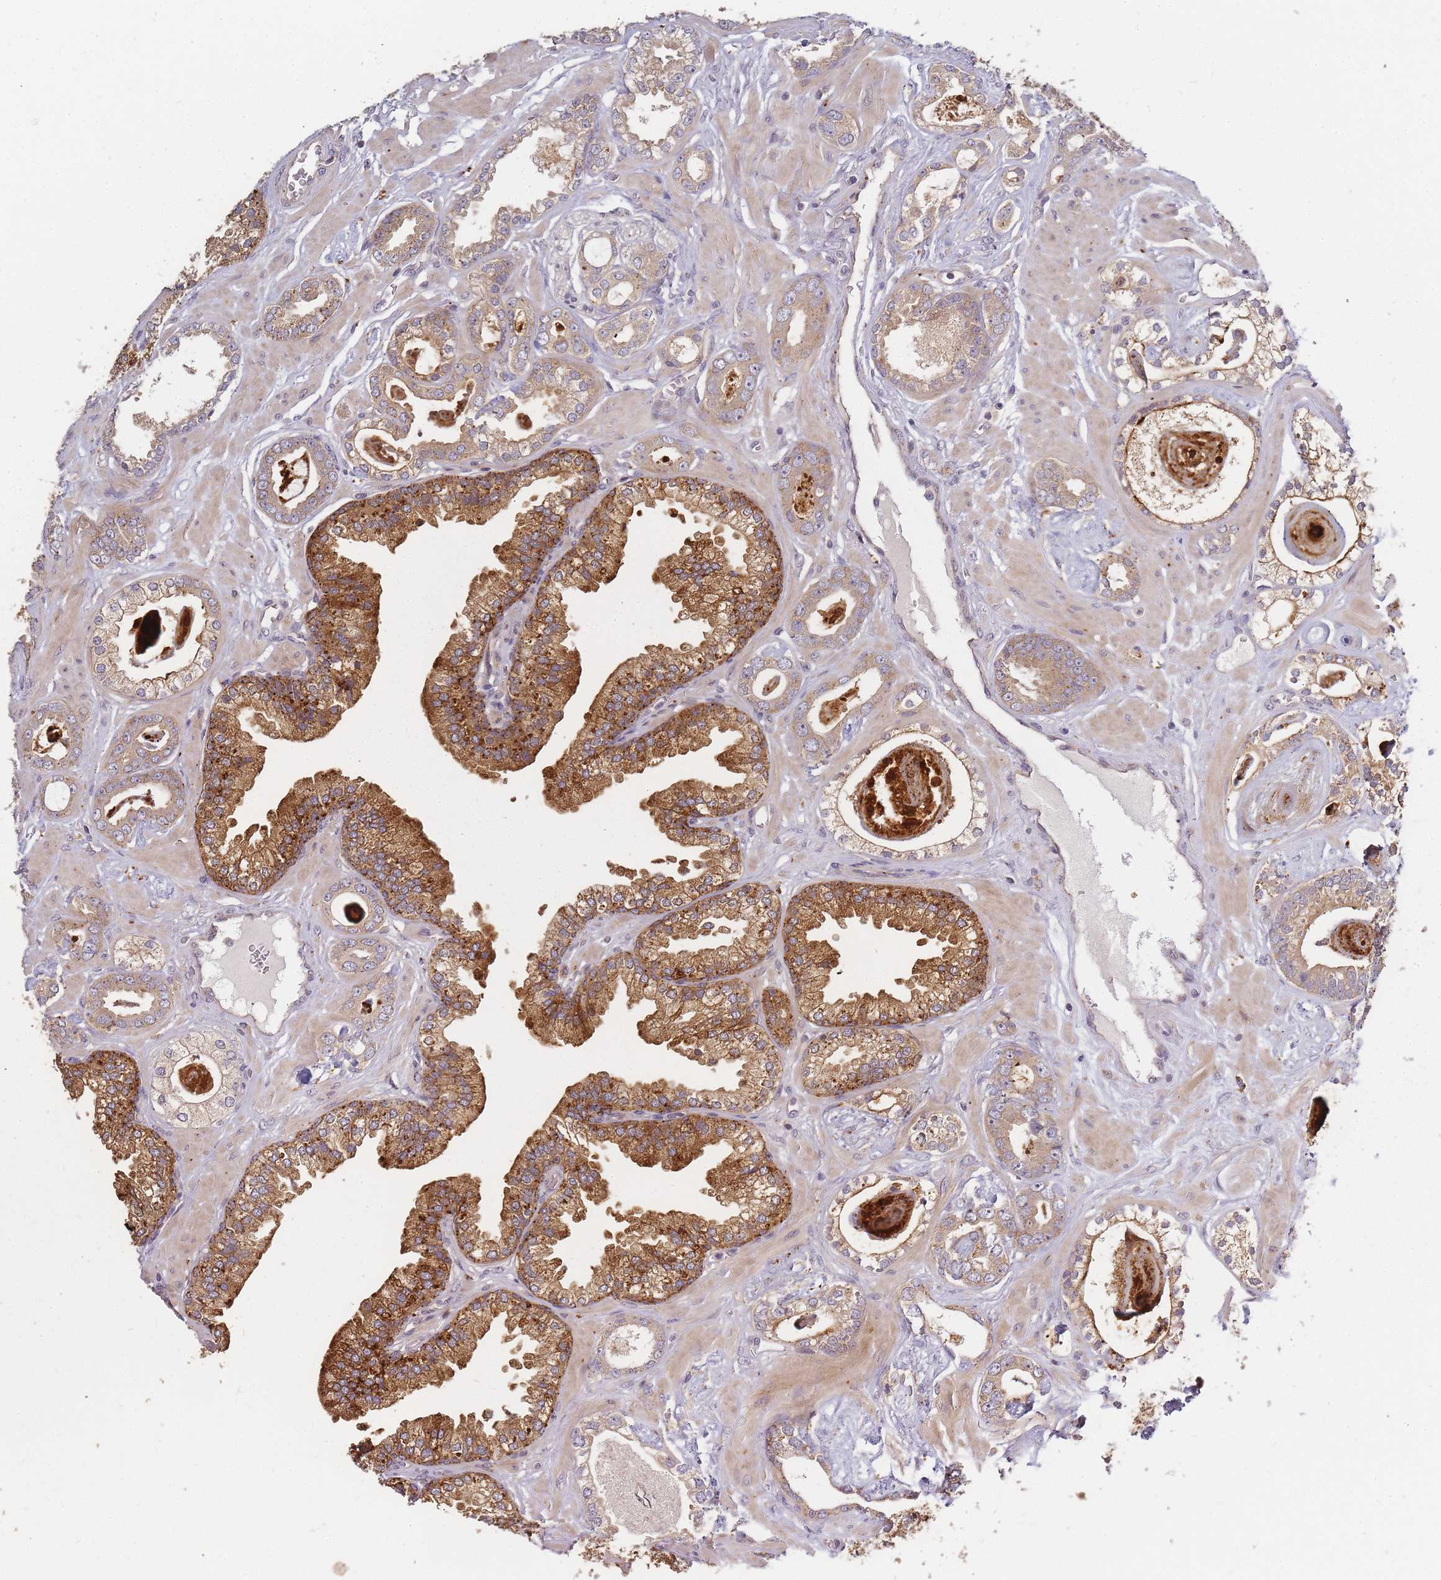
{"staining": {"intensity": "weak", "quantity": ">75%", "location": "cytoplasmic/membranous"}, "tissue": "prostate cancer", "cell_type": "Tumor cells", "image_type": "cancer", "snomed": [{"axis": "morphology", "description": "Adenocarcinoma, Low grade"}, {"axis": "topography", "description": "Prostate"}], "caption": "A photomicrograph of human prostate cancer (low-grade adenocarcinoma) stained for a protein reveals weak cytoplasmic/membranous brown staining in tumor cells. The protein is shown in brown color, while the nuclei are stained blue.", "gene": "ATG5", "patient": {"sex": "male", "age": 60}}